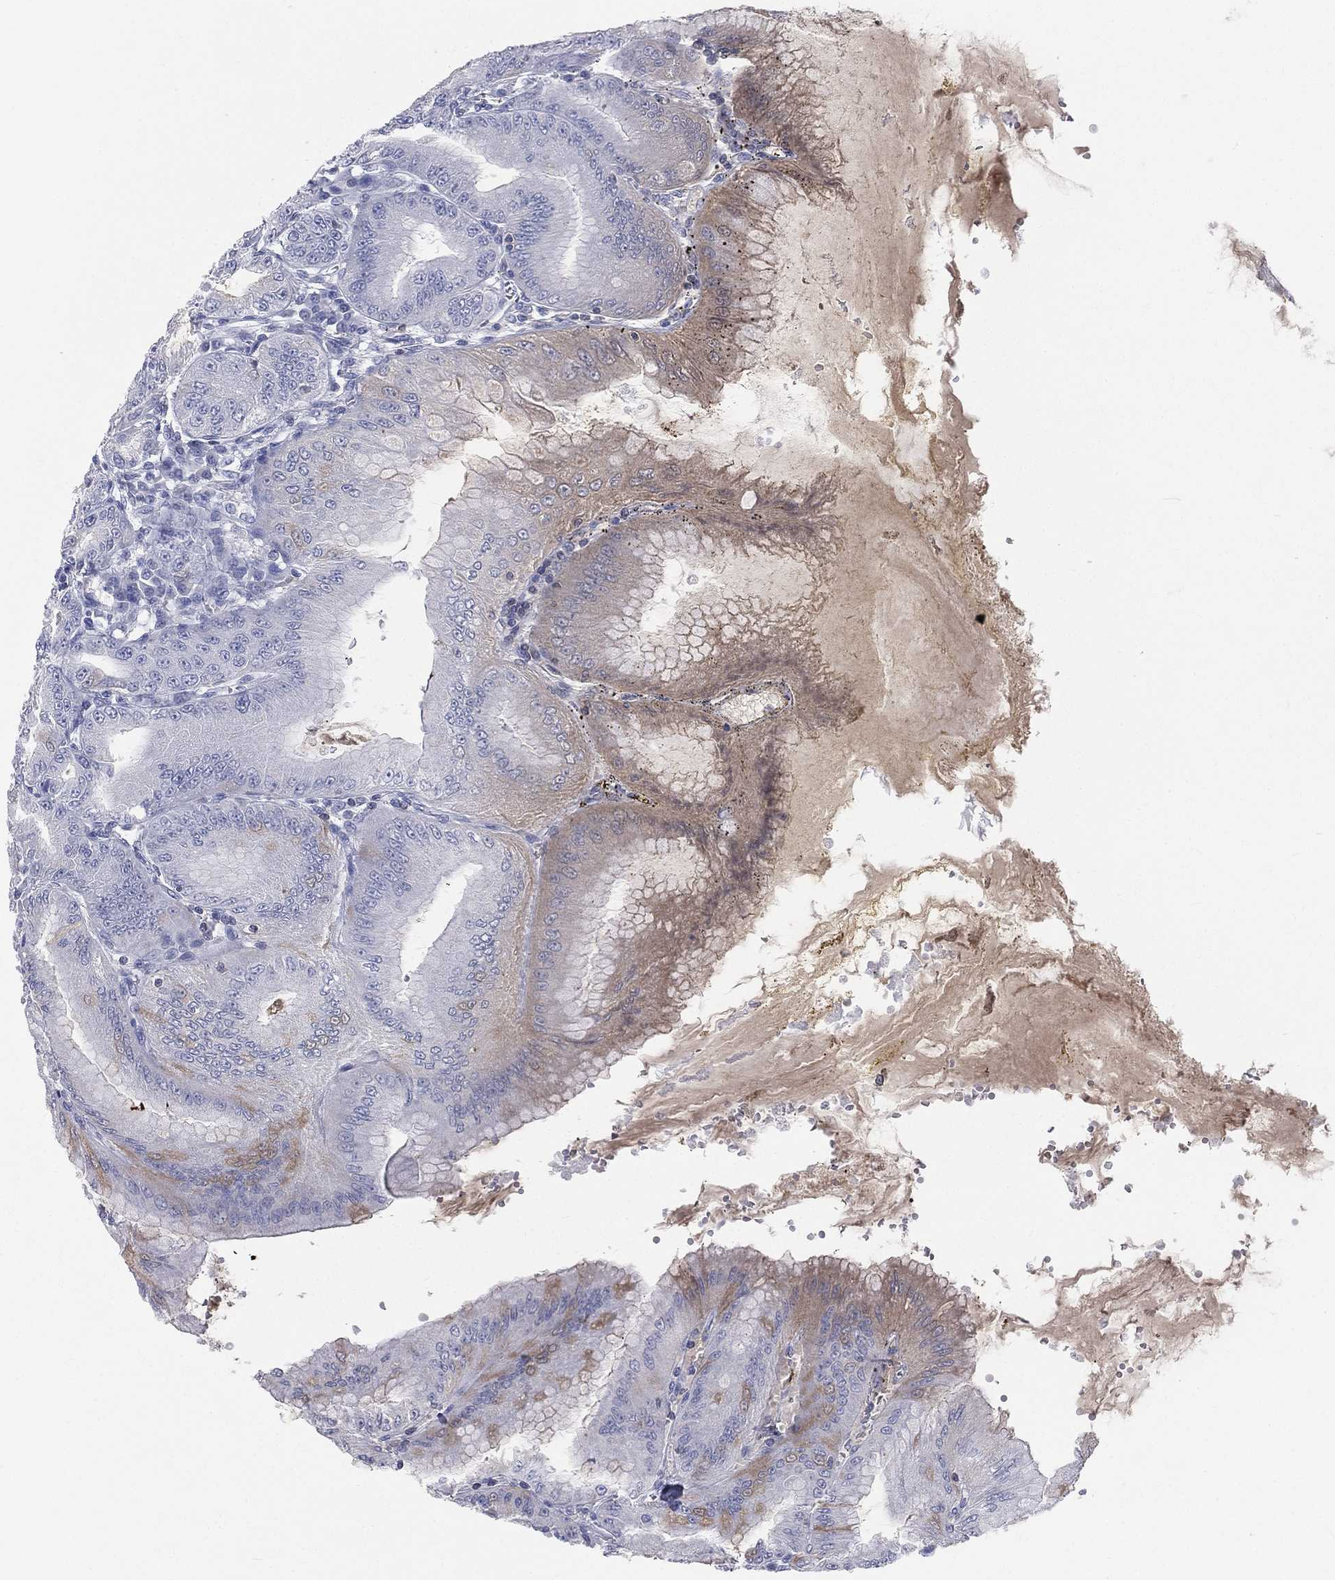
{"staining": {"intensity": "negative", "quantity": "none", "location": "none"}, "tissue": "stomach", "cell_type": "Glandular cells", "image_type": "normal", "snomed": [{"axis": "morphology", "description": "Normal tissue, NOS"}, {"axis": "topography", "description": "Stomach"}], "caption": "Immunohistochemical staining of normal stomach displays no significant staining in glandular cells.", "gene": "CD3D", "patient": {"sex": "male", "age": 71}}